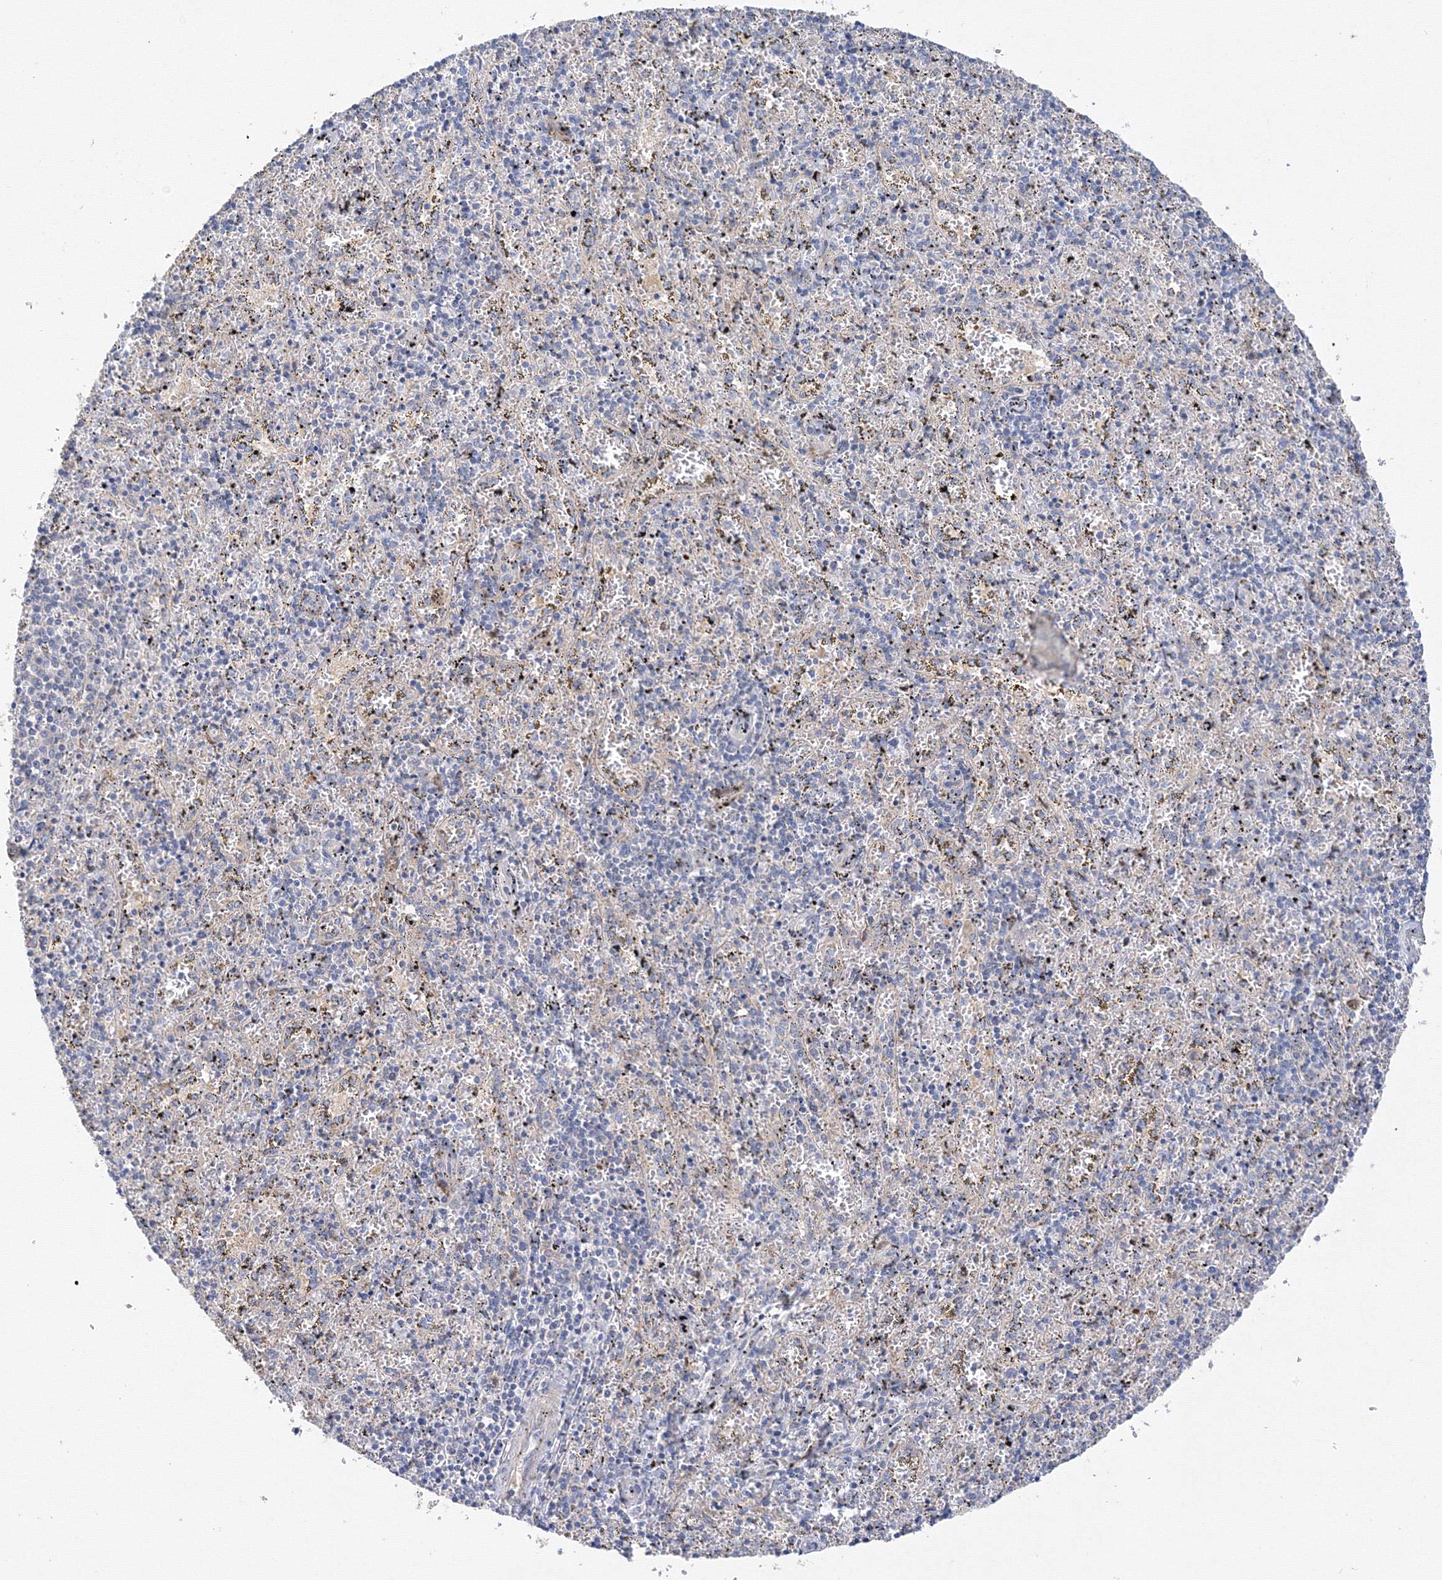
{"staining": {"intensity": "weak", "quantity": "<25%", "location": "cytoplasmic/membranous"}, "tissue": "spleen", "cell_type": "Cells in red pulp", "image_type": "normal", "snomed": [{"axis": "morphology", "description": "Normal tissue, NOS"}, {"axis": "topography", "description": "Spleen"}], "caption": "Spleen stained for a protein using immunohistochemistry (IHC) displays no positivity cells in red pulp.", "gene": "DIS3L2", "patient": {"sex": "male", "age": 11}}